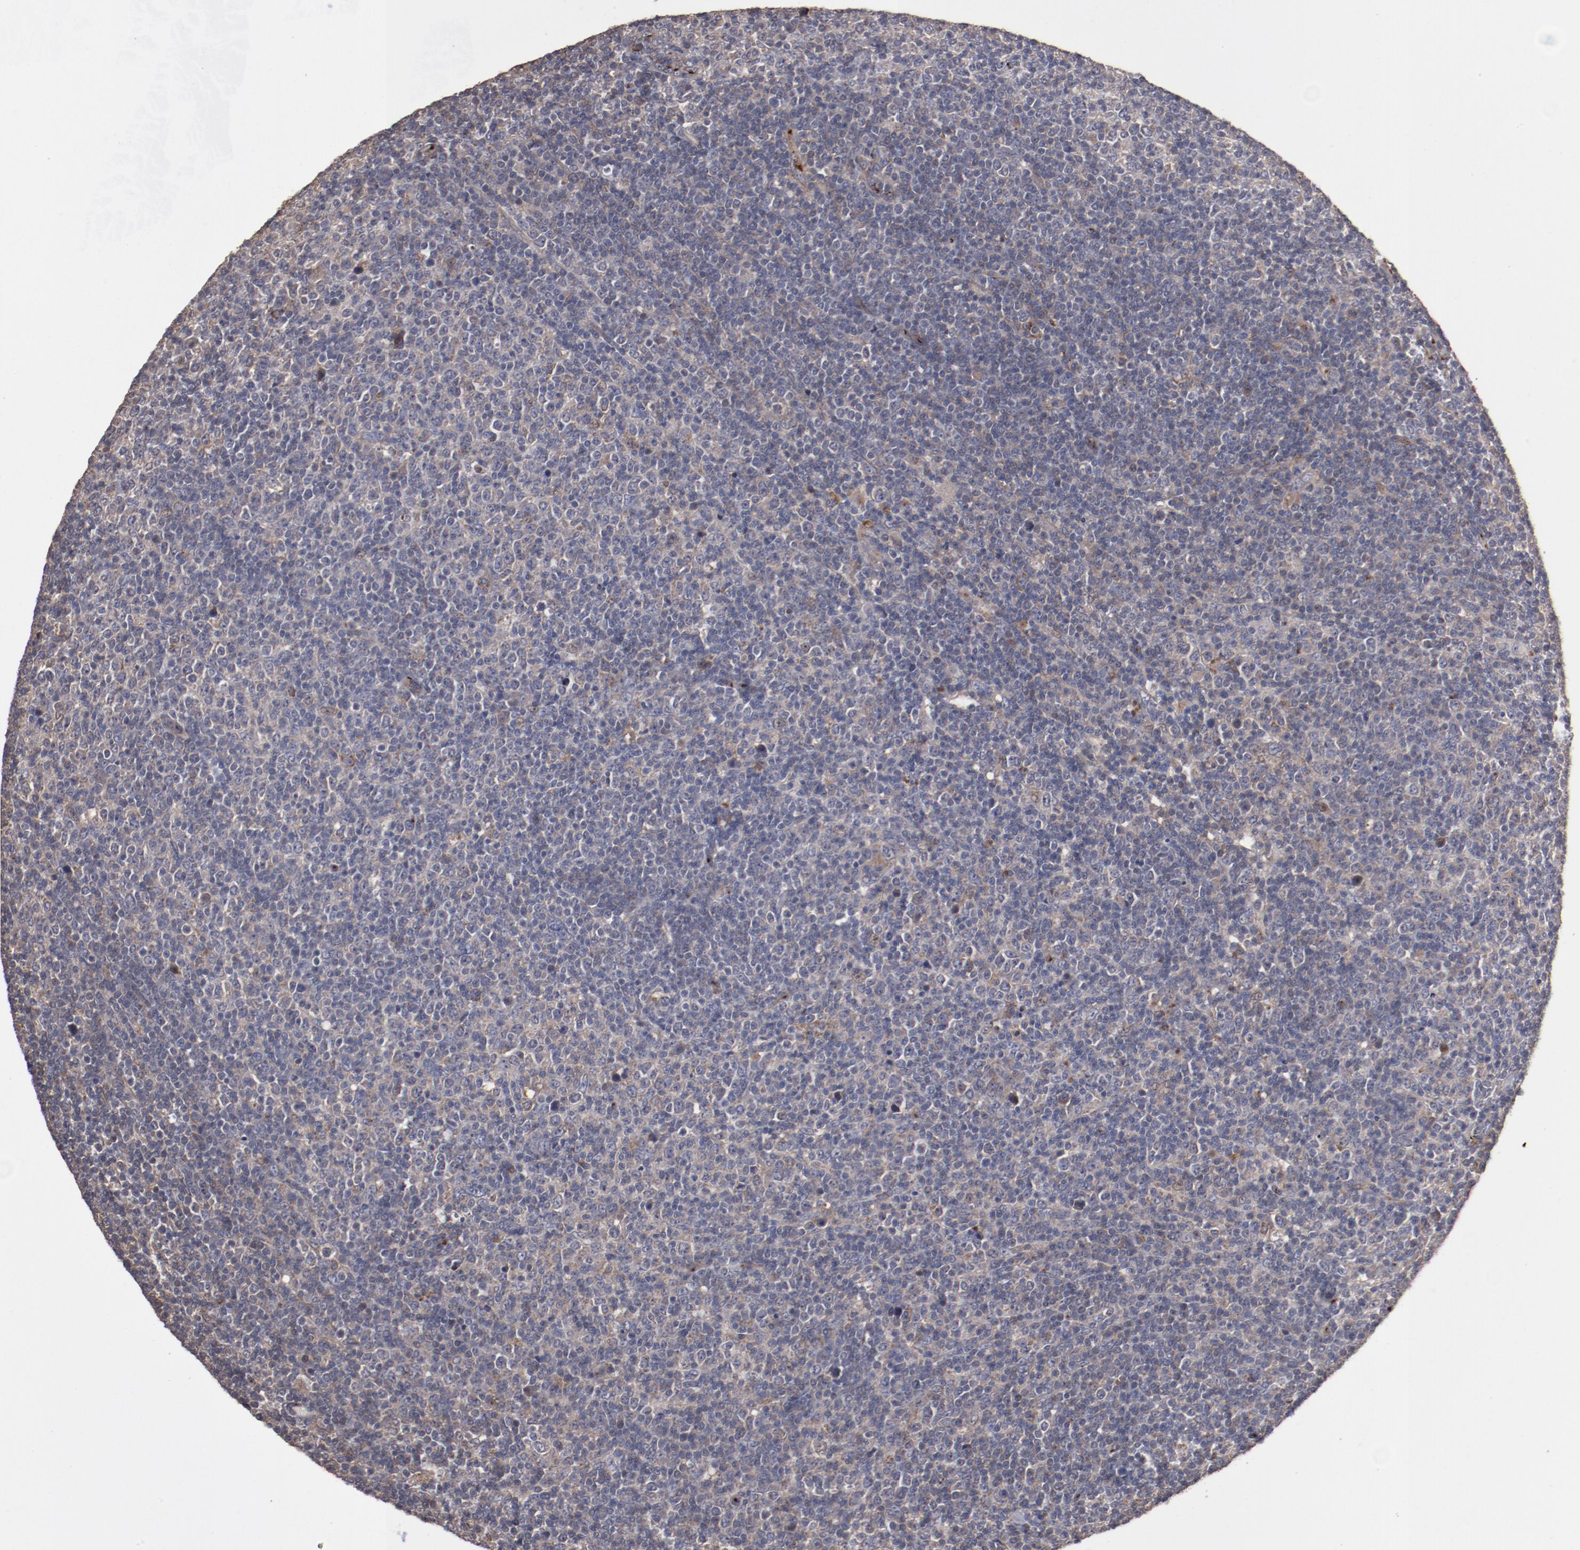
{"staining": {"intensity": "weak", "quantity": "25%-75%", "location": "cytoplasmic/membranous"}, "tissue": "lymphoma", "cell_type": "Tumor cells", "image_type": "cancer", "snomed": [{"axis": "morphology", "description": "Malignant lymphoma, non-Hodgkin's type, Low grade"}, {"axis": "topography", "description": "Lymph node"}], "caption": "Immunohistochemistry photomicrograph of malignant lymphoma, non-Hodgkin's type (low-grade) stained for a protein (brown), which demonstrates low levels of weak cytoplasmic/membranous positivity in about 25%-75% of tumor cells.", "gene": "DIPK2B", "patient": {"sex": "male", "age": 70}}